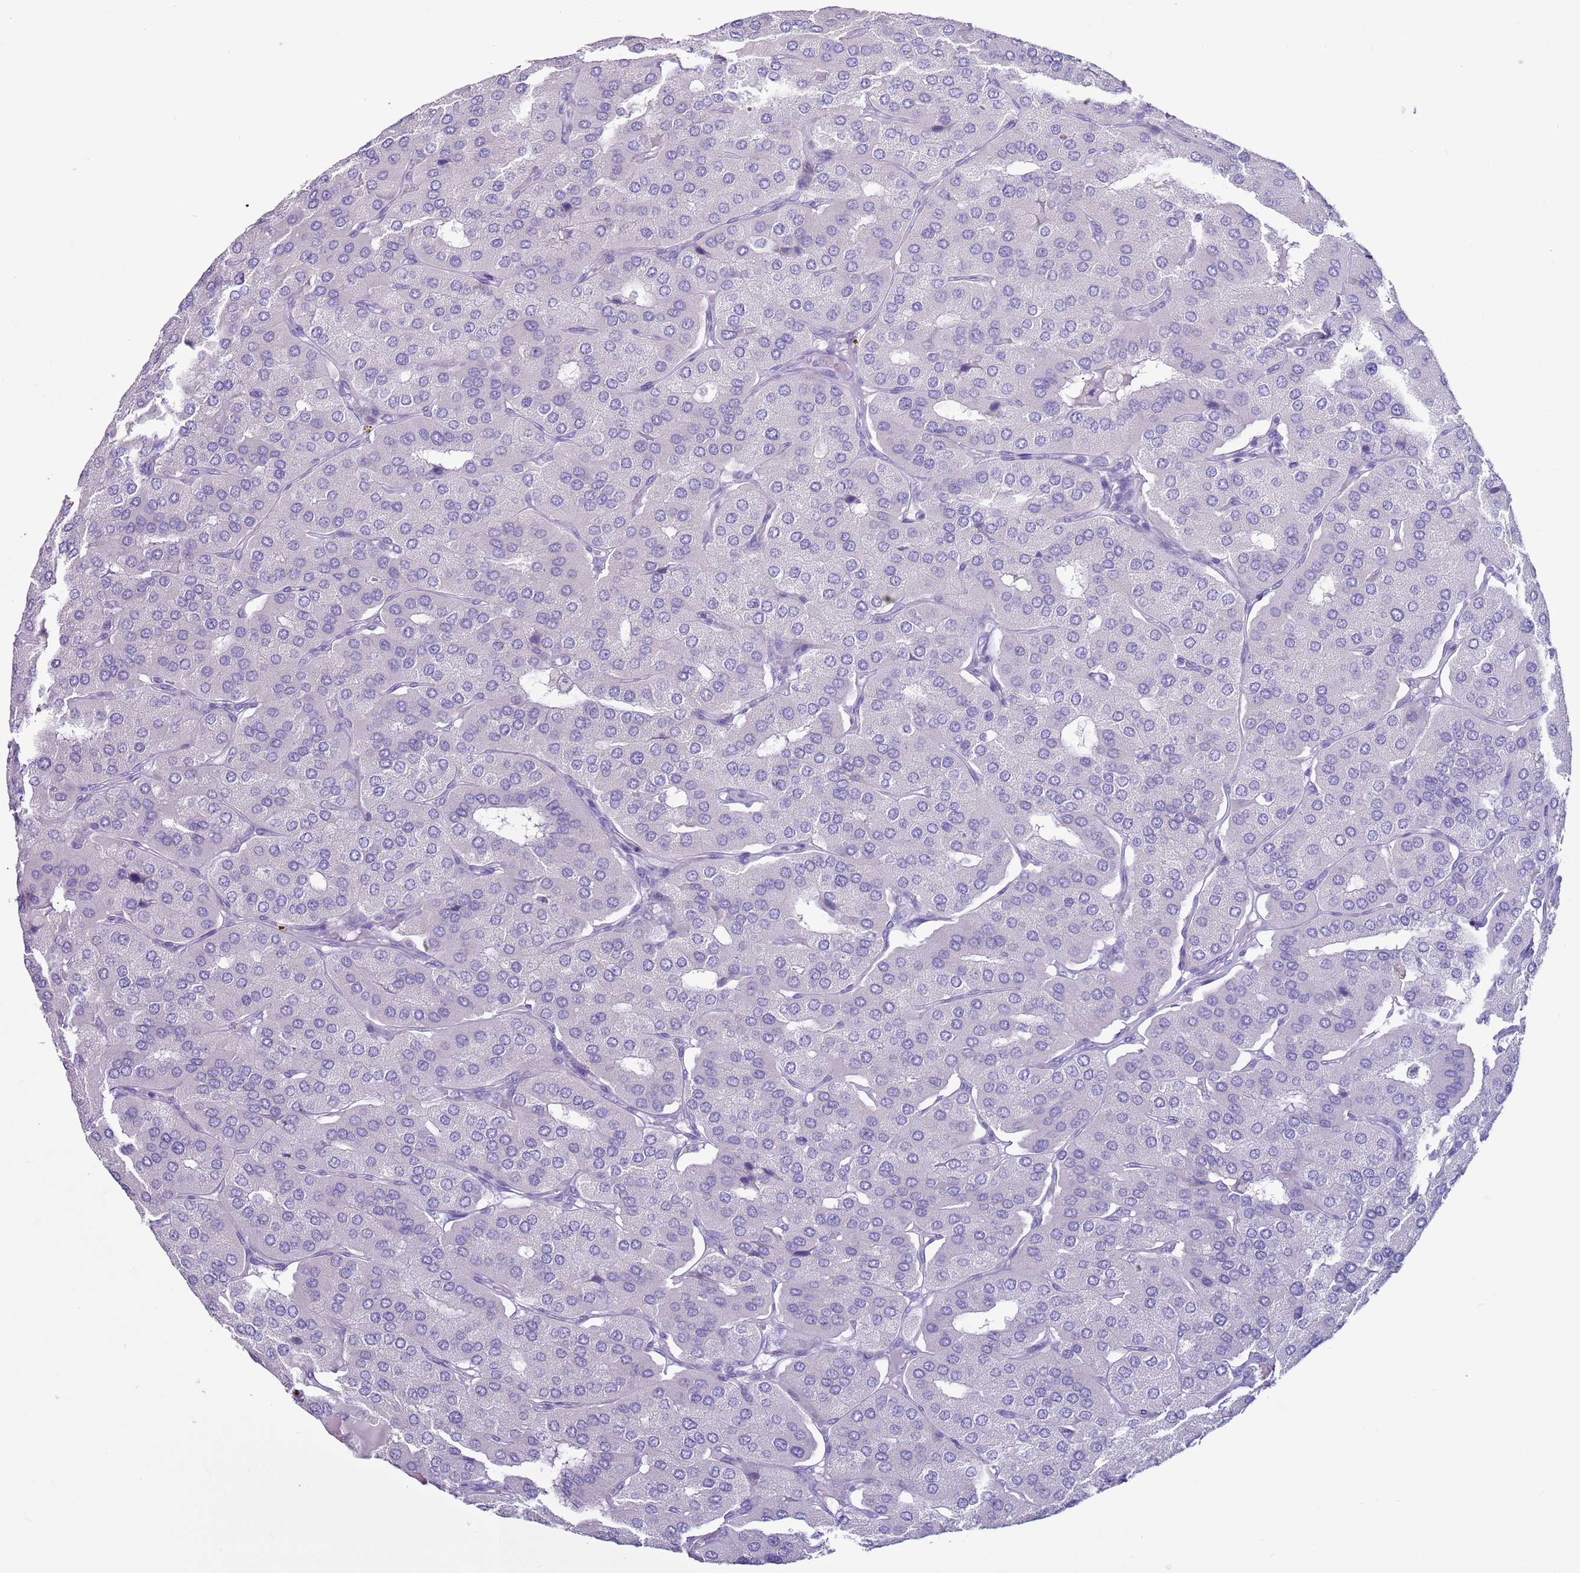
{"staining": {"intensity": "negative", "quantity": "none", "location": "none"}, "tissue": "parathyroid gland", "cell_type": "Glandular cells", "image_type": "normal", "snomed": [{"axis": "morphology", "description": "Normal tissue, NOS"}, {"axis": "morphology", "description": "Adenoma, NOS"}, {"axis": "topography", "description": "Parathyroid gland"}], "caption": "Micrograph shows no significant protein expression in glandular cells of unremarkable parathyroid gland. (DAB (3,3'-diaminobenzidine) immunohistochemistry, high magnification).", "gene": "NPAP1", "patient": {"sex": "female", "age": 86}}